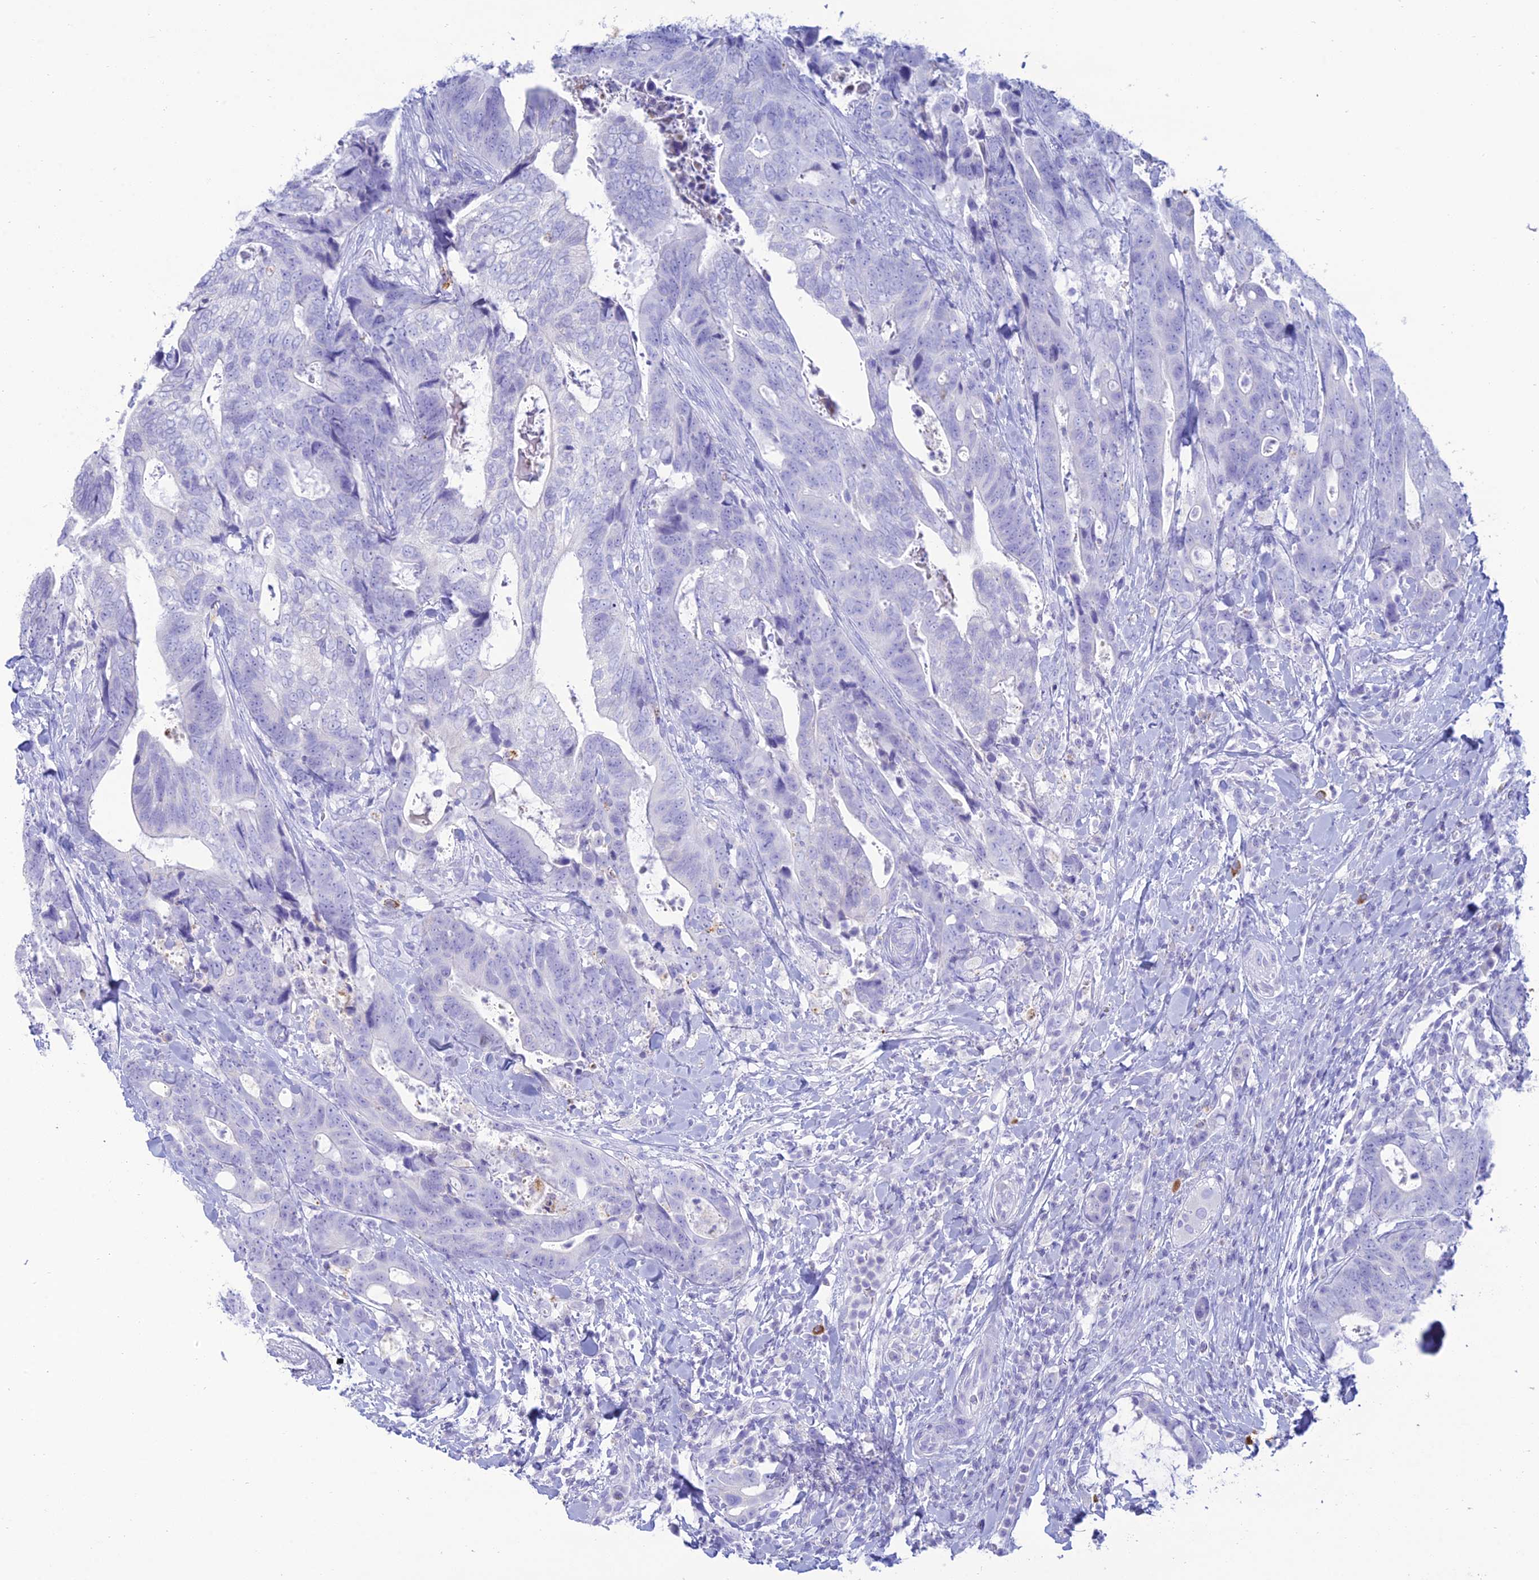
{"staining": {"intensity": "negative", "quantity": "none", "location": "none"}, "tissue": "colorectal cancer", "cell_type": "Tumor cells", "image_type": "cancer", "snomed": [{"axis": "morphology", "description": "Adenocarcinoma, NOS"}, {"axis": "topography", "description": "Colon"}], "caption": "High magnification brightfield microscopy of colorectal adenocarcinoma stained with DAB (brown) and counterstained with hematoxylin (blue): tumor cells show no significant expression.", "gene": "MAL2", "patient": {"sex": "female", "age": 82}}